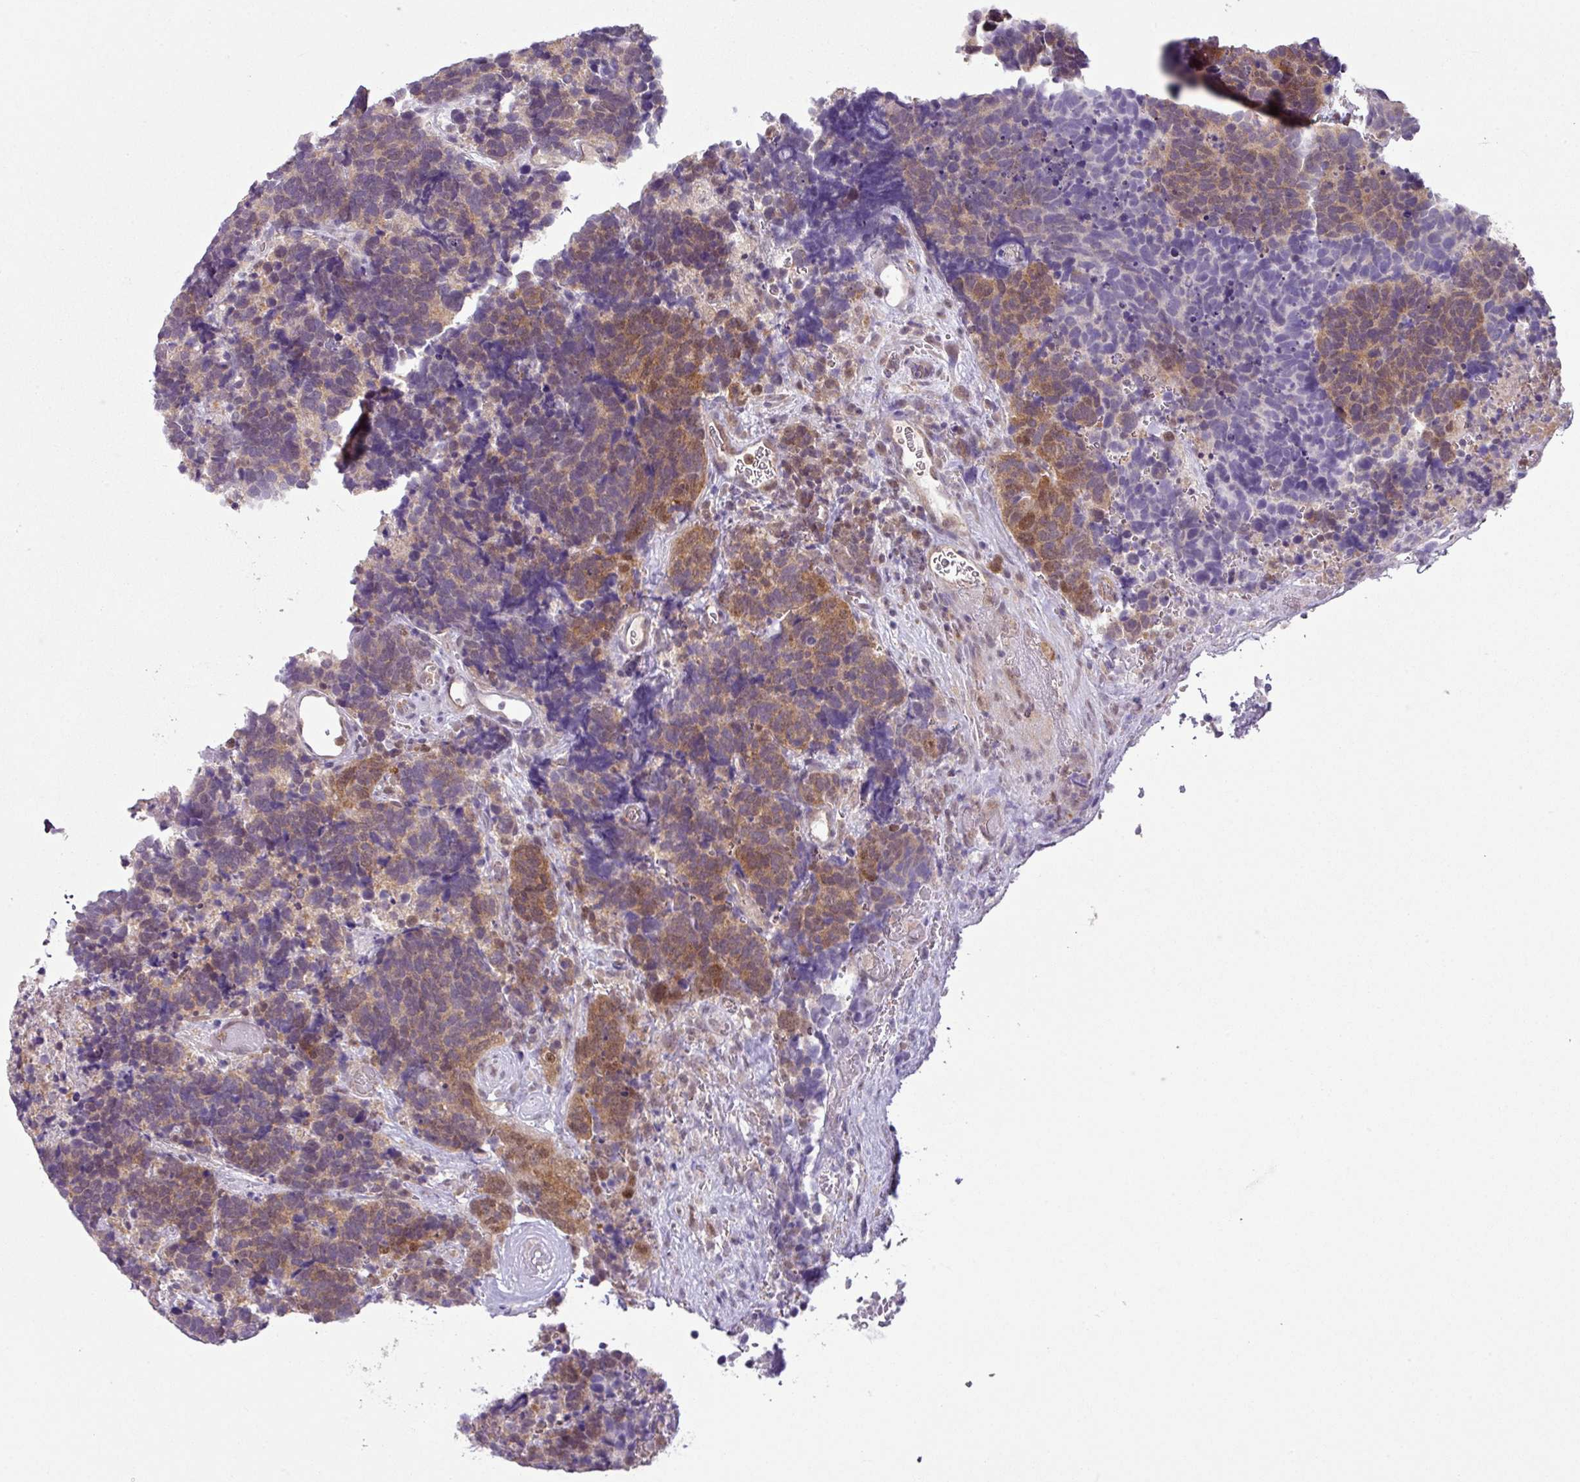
{"staining": {"intensity": "moderate", "quantity": "25%-75%", "location": "cytoplasmic/membranous"}, "tissue": "carcinoid", "cell_type": "Tumor cells", "image_type": "cancer", "snomed": [{"axis": "morphology", "description": "Carcinoma, NOS"}, {"axis": "morphology", "description": "Carcinoid, malignant, NOS"}, {"axis": "topography", "description": "Urinary bladder"}], "caption": "This is an image of immunohistochemistry (IHC) staining of carcinoid, which shows moderate expression in the cytoplasmic/membranous of tumor cells.", "gene": "TTLL12", "patient": {"sex": "male", "age": 57}}